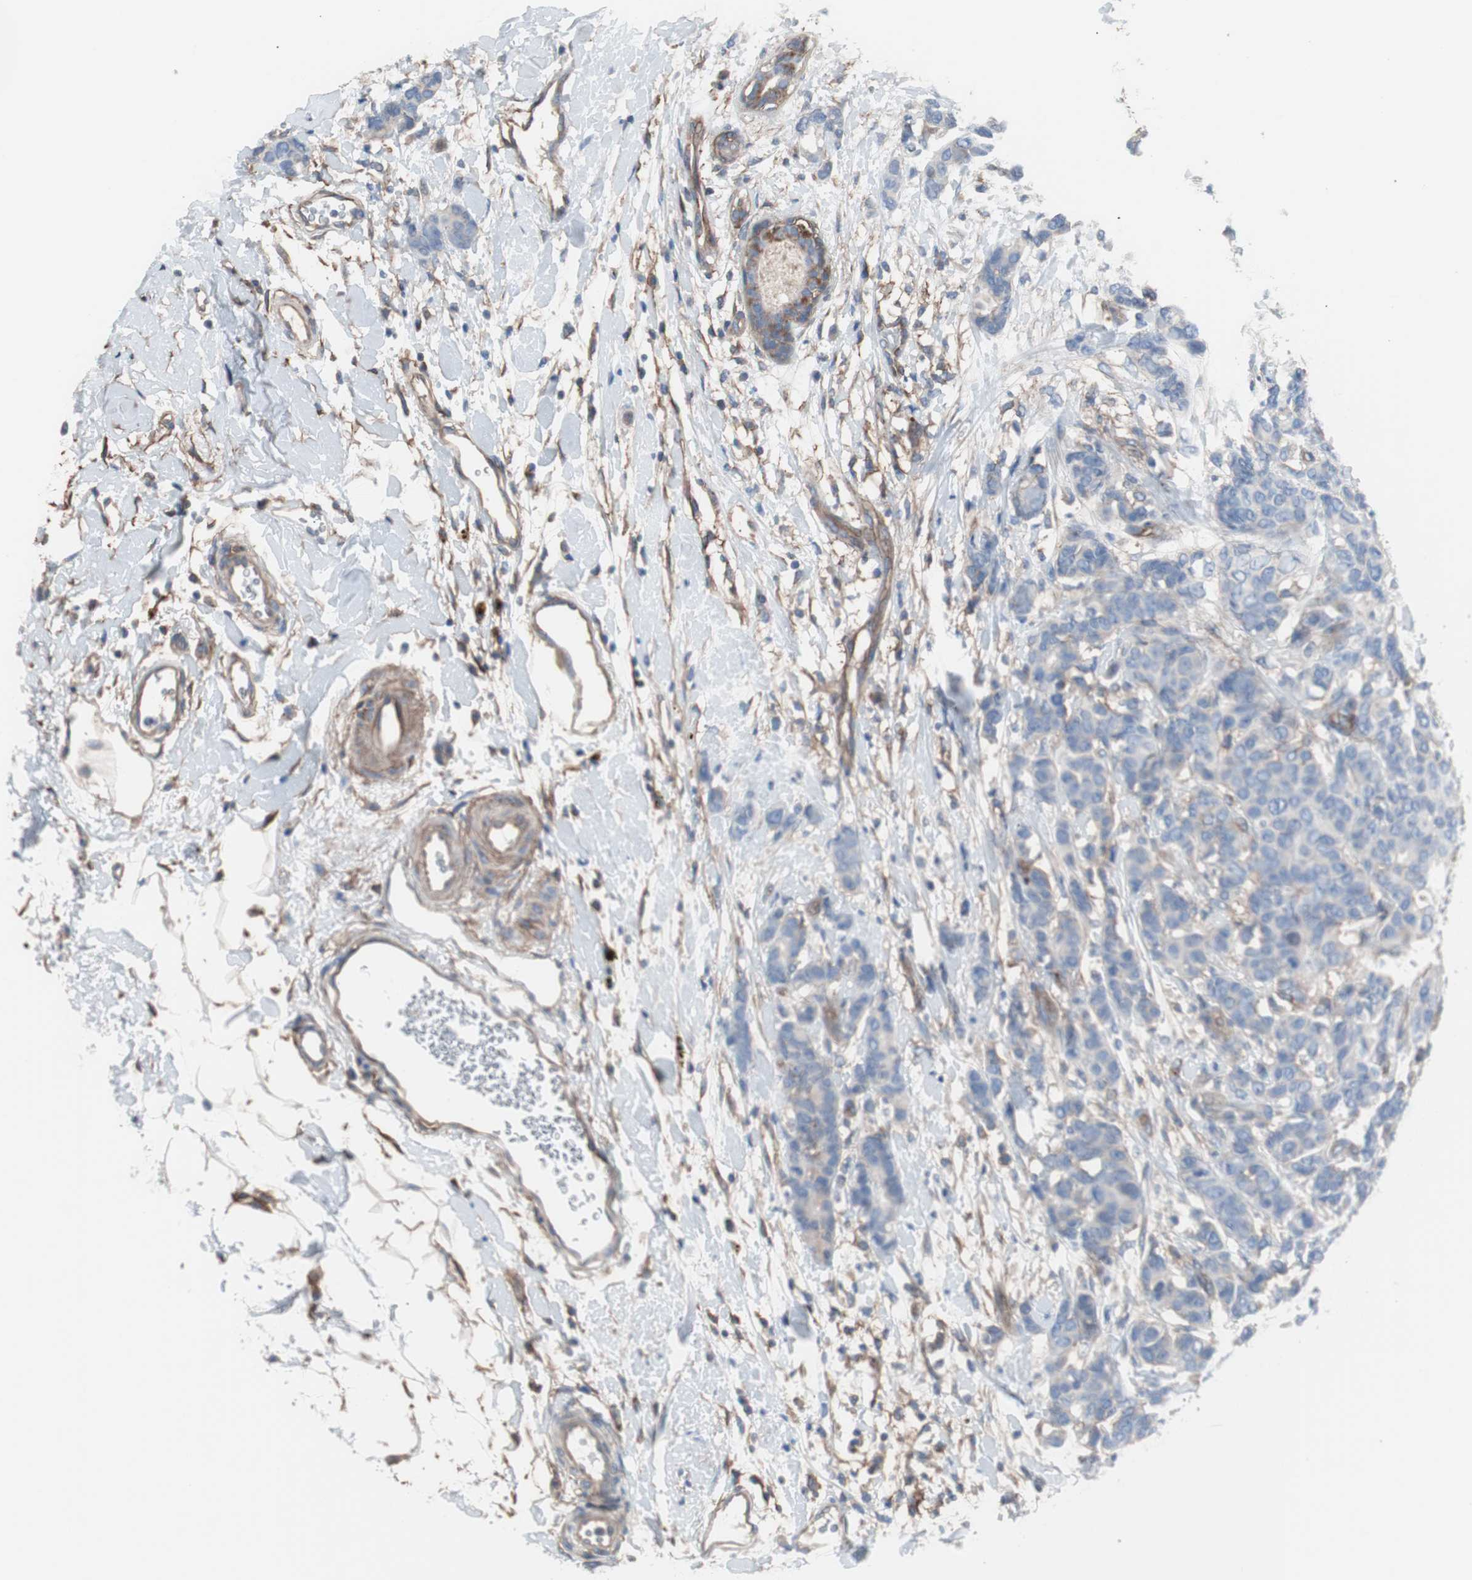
{"staining": {"intensity": "negative", "quantity": "none", "location": "none"}, "tissue": "breast cancer", "cell_type": "Tumor cells", "image_type": "cancer", "snomed": [{"axis": "morphology", "description": "Duct carcinoma"}, {"axis": "topography", "description": "Breast"}], "caption": "A high-resolution image shows immunohistochemistry (IHC) staining of breast infiltrating ductal carcinoma, which shows no significant expression in tumor cells.", "gene": "CD81", "patient": {"sex": "female", "age": 87}}